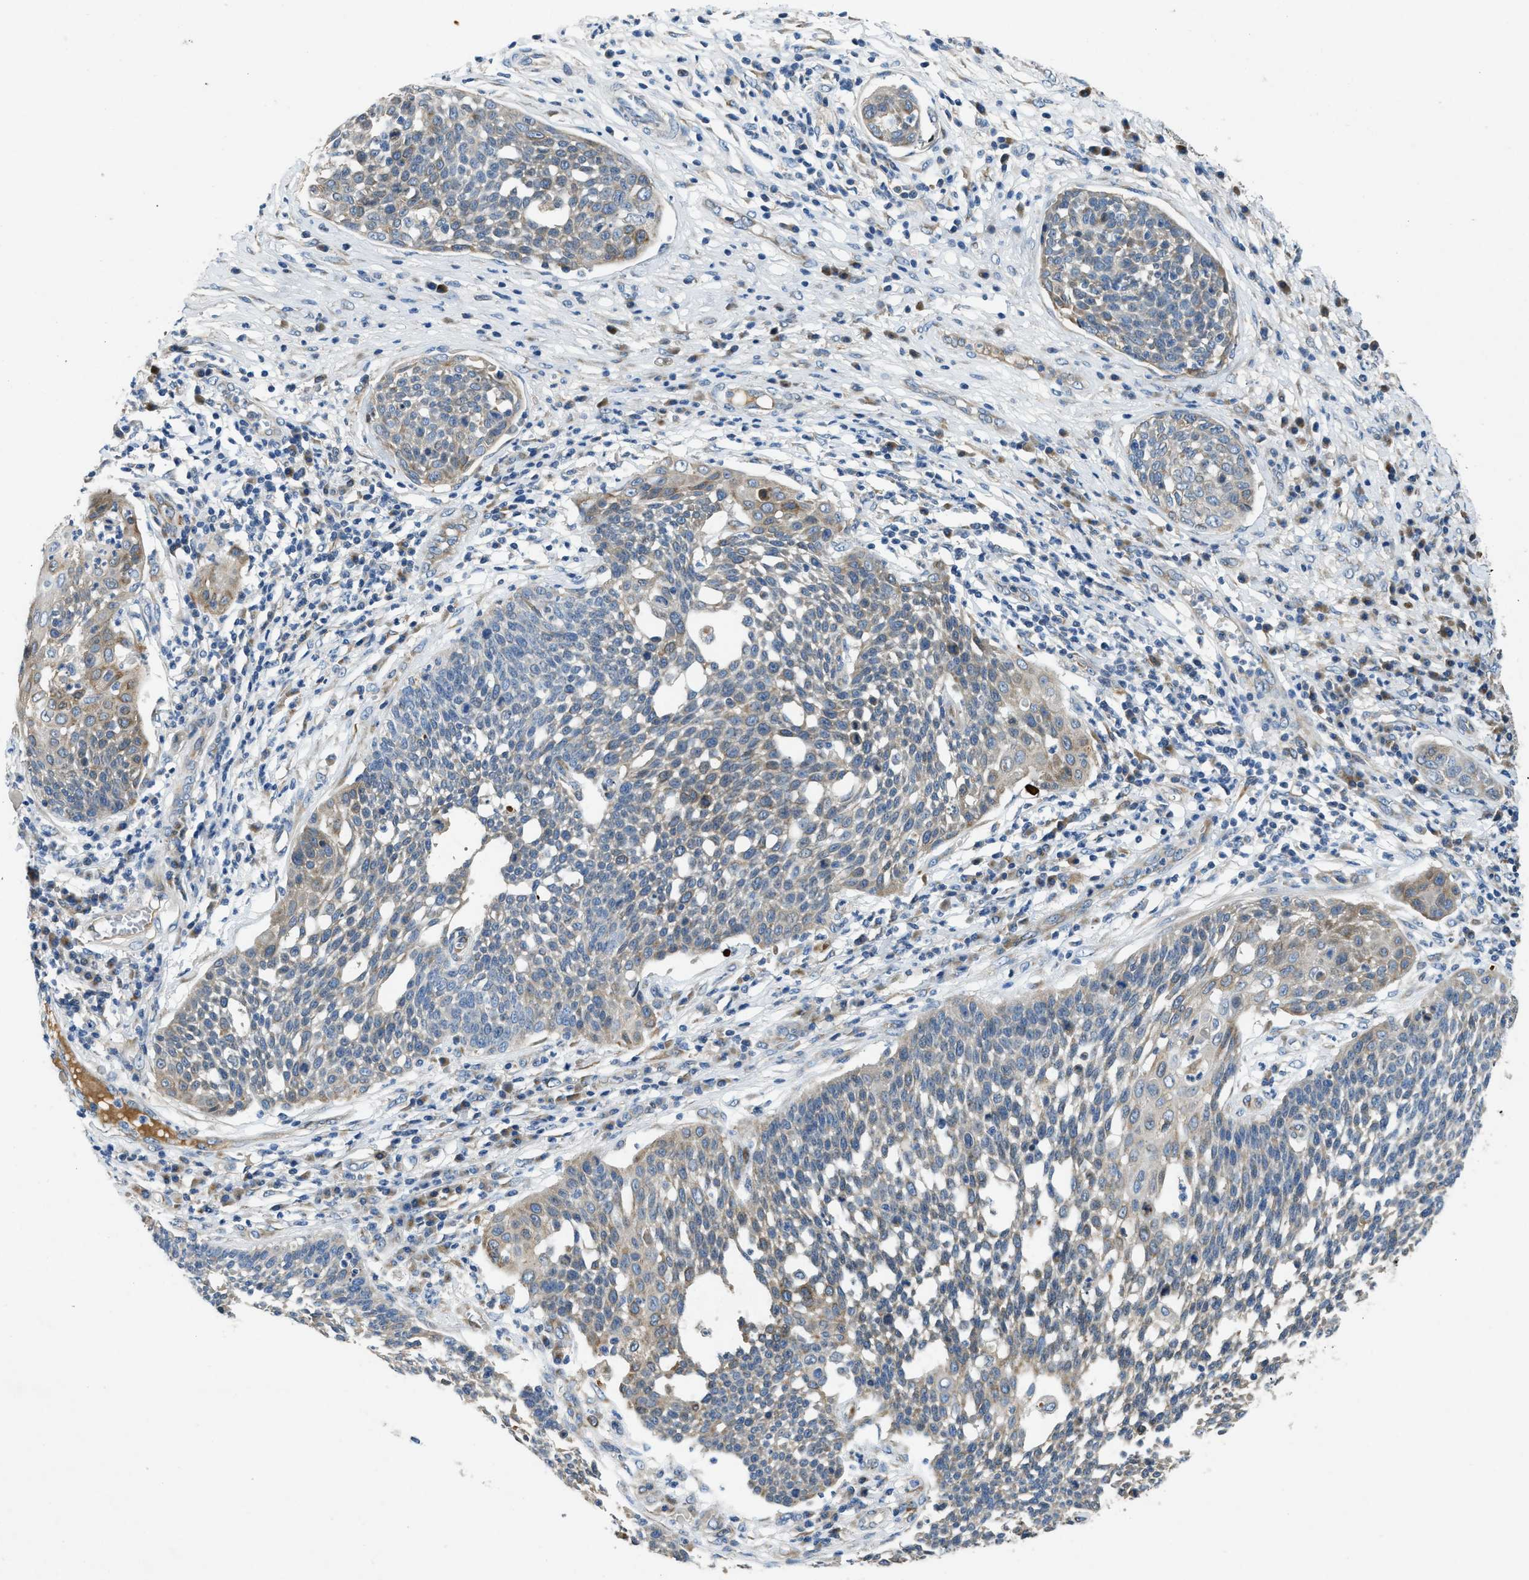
{"staining": {"intensity": "weak", "quantity": "25%-75%", "location": "cytoplasmic/membranous"}, "tissue": "cervical cancer", "cell_type": "Tumor cells", "image_type": "cancer", "snomed": [{"axis": "morphology", "description": "Squamous cell carcinoma, NOS"}, {"axis": "topography", "description": "Cervix"}], "caption": "Immunohistochemical staining of human squamous cell carcinoma (cervical) exhibits low levels of weak cytoplasmic/membranous protein expression in about 25%-75% of tumor cells.", "gene": "GGCX", "patient": {"sex": "female", "age": 34}}